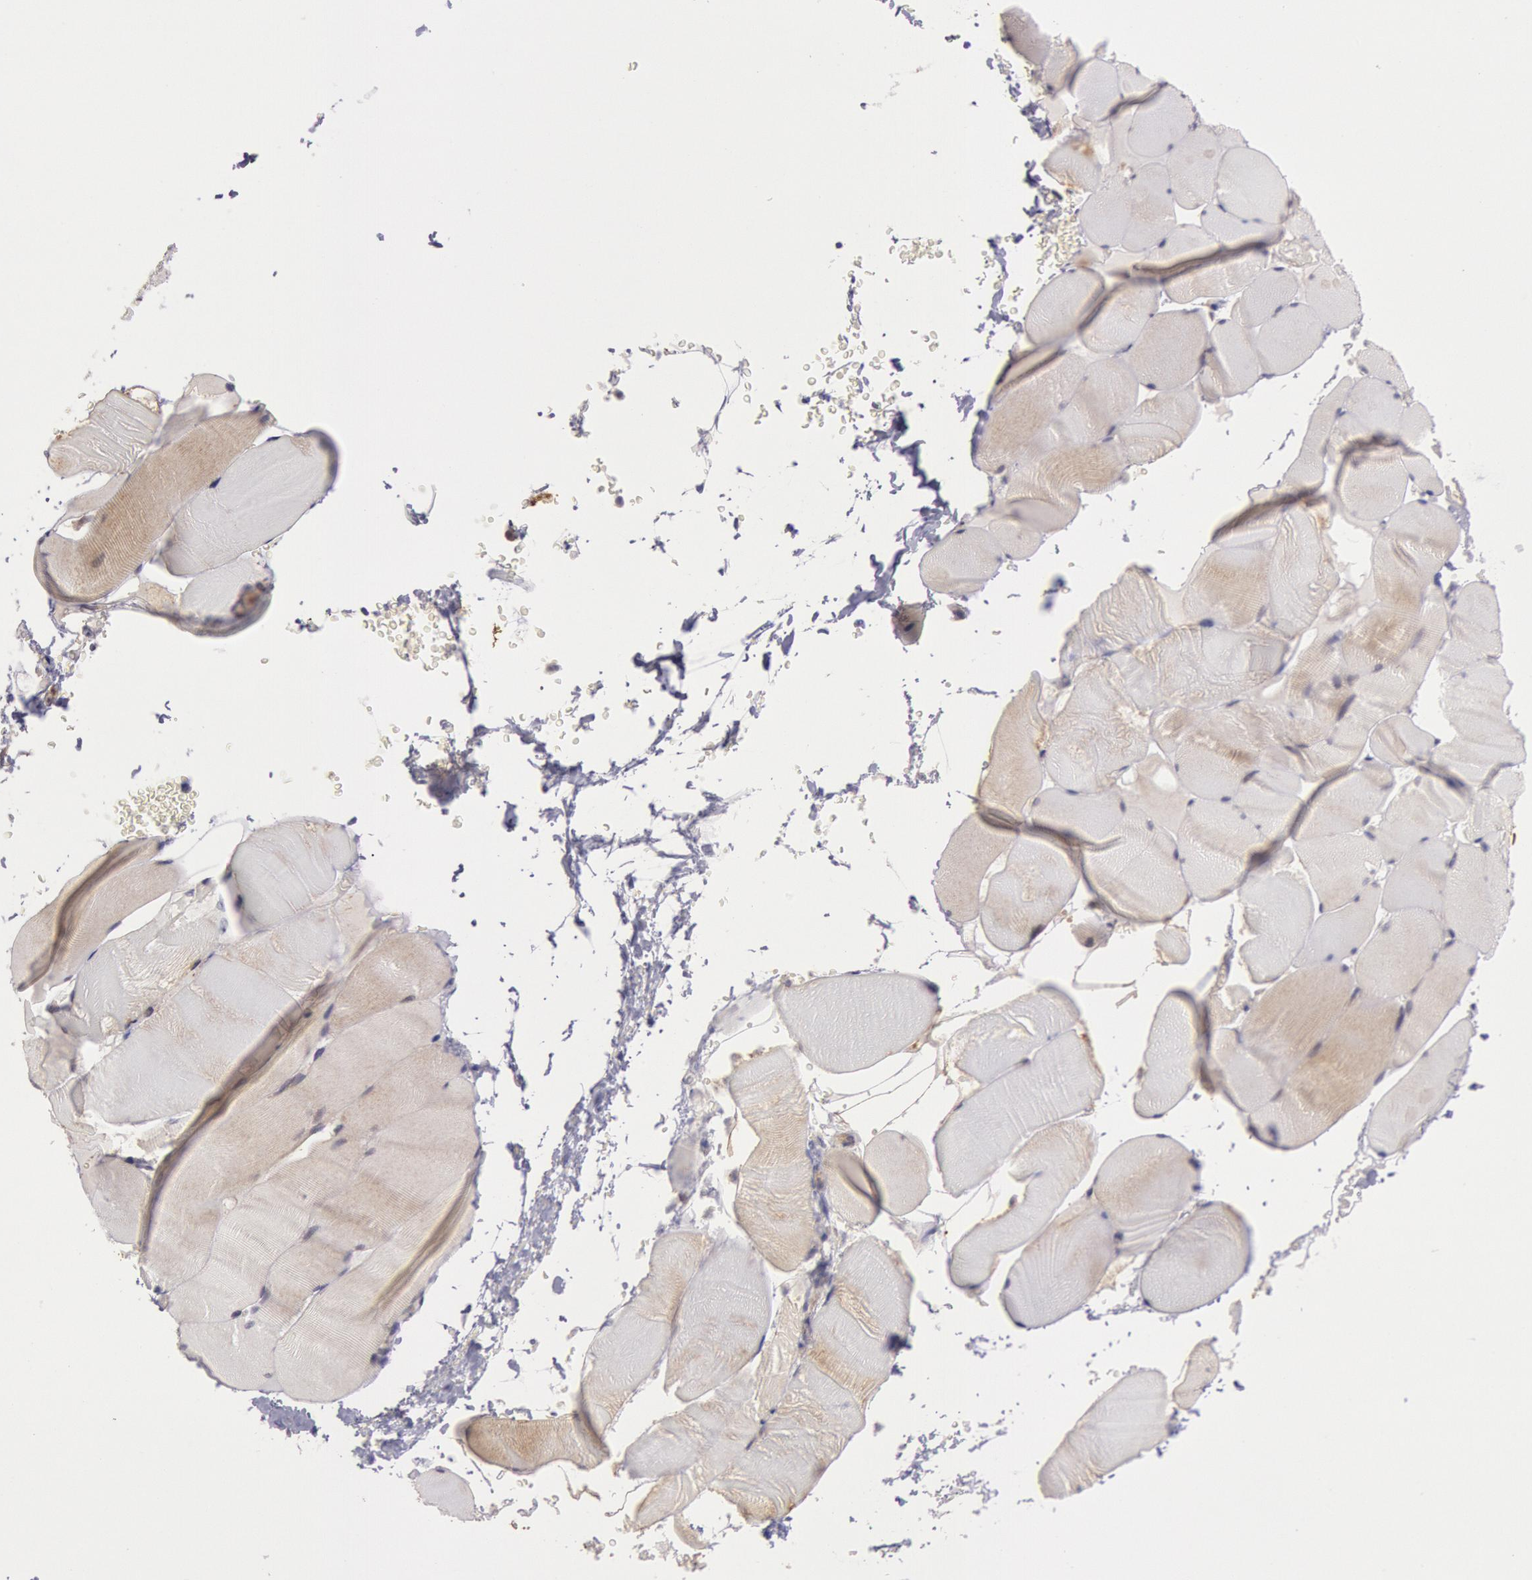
{"staining": {"intensity": "weak", "quantity": "25%-75%", "location": "cytoplasmic/membranous"}, "tissue": "skeletal muscle", "cell_type": "Myocytes", "image_type": "normal", "snomed": [{"axis": "morphology", "description": "Normal tissue, NOS"}, {"axis": "topography", "description": "Skeletal muscle"}], "caption": "Weak cytoplasmic/membranous positivity for a protein is appreciated in about 25%-75% of myocytes of normal skeletal muscle using immunohistochemistry.", "gene": "TRIB2", "patient": {"sex": "male", "age": 62}}